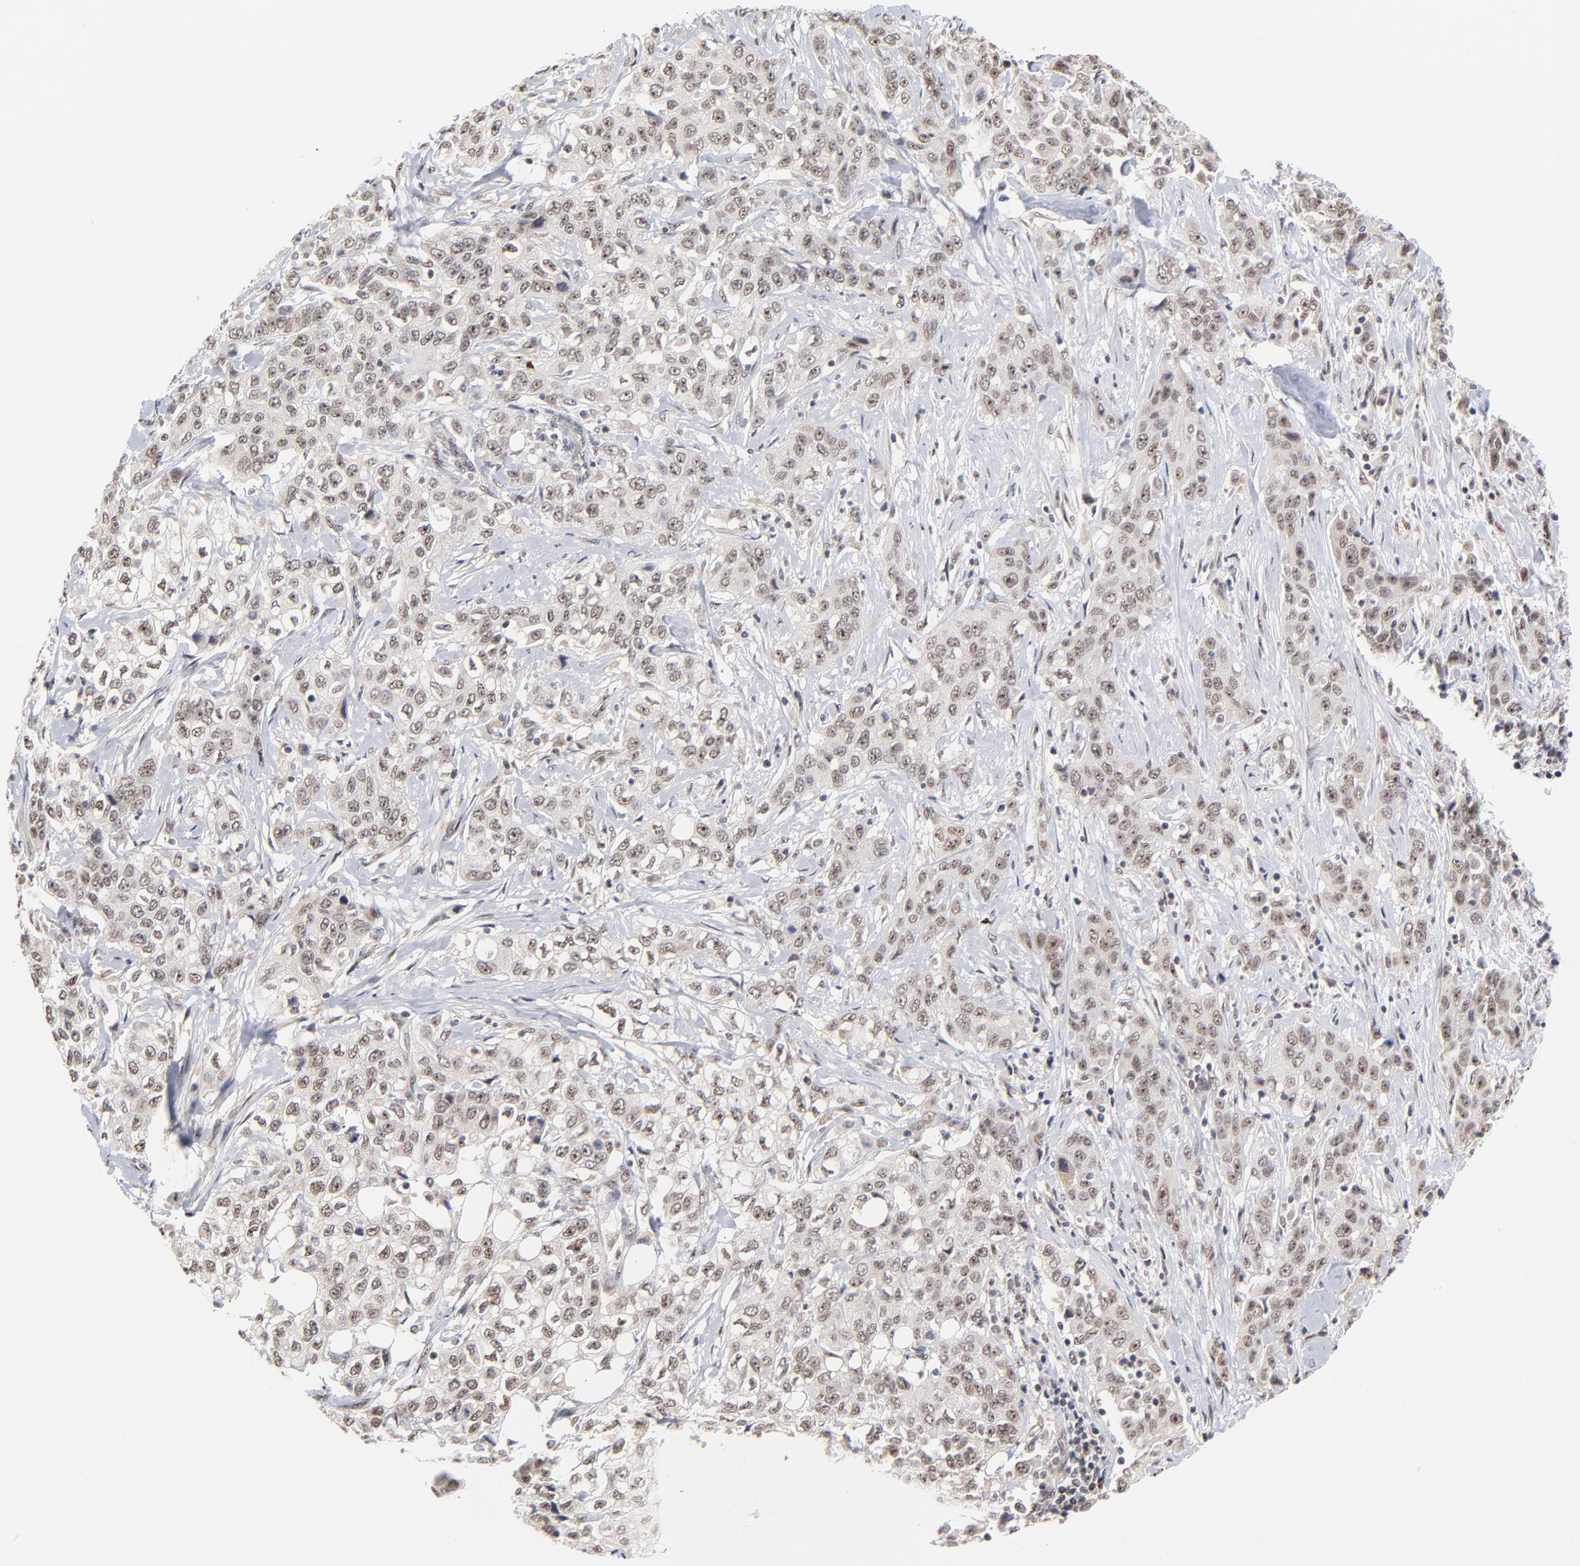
{"staining": {"intensity": "weak", "quantity": ">75%", "location": "nuclear"}, "tissue": "stomach cancer", "cell_type": "Tumor cells", "image_type": "cancer", "snomed": [{"axis": "morphology", "description": "Adenocarcinoma, NOS"}, {"axis": "topography", "description": "Stomach"}], "caption": "A high-resolution micrograph shows immunohistochemistry staining of stomach adenocarcinoma, which reveals weak nuclear staining in about >75% of tumor cells. (DAB IHC with brightfield microscopy, high magnification).", "gene": "ZNF419", "patient": {"sex": "male", "age": 48}}